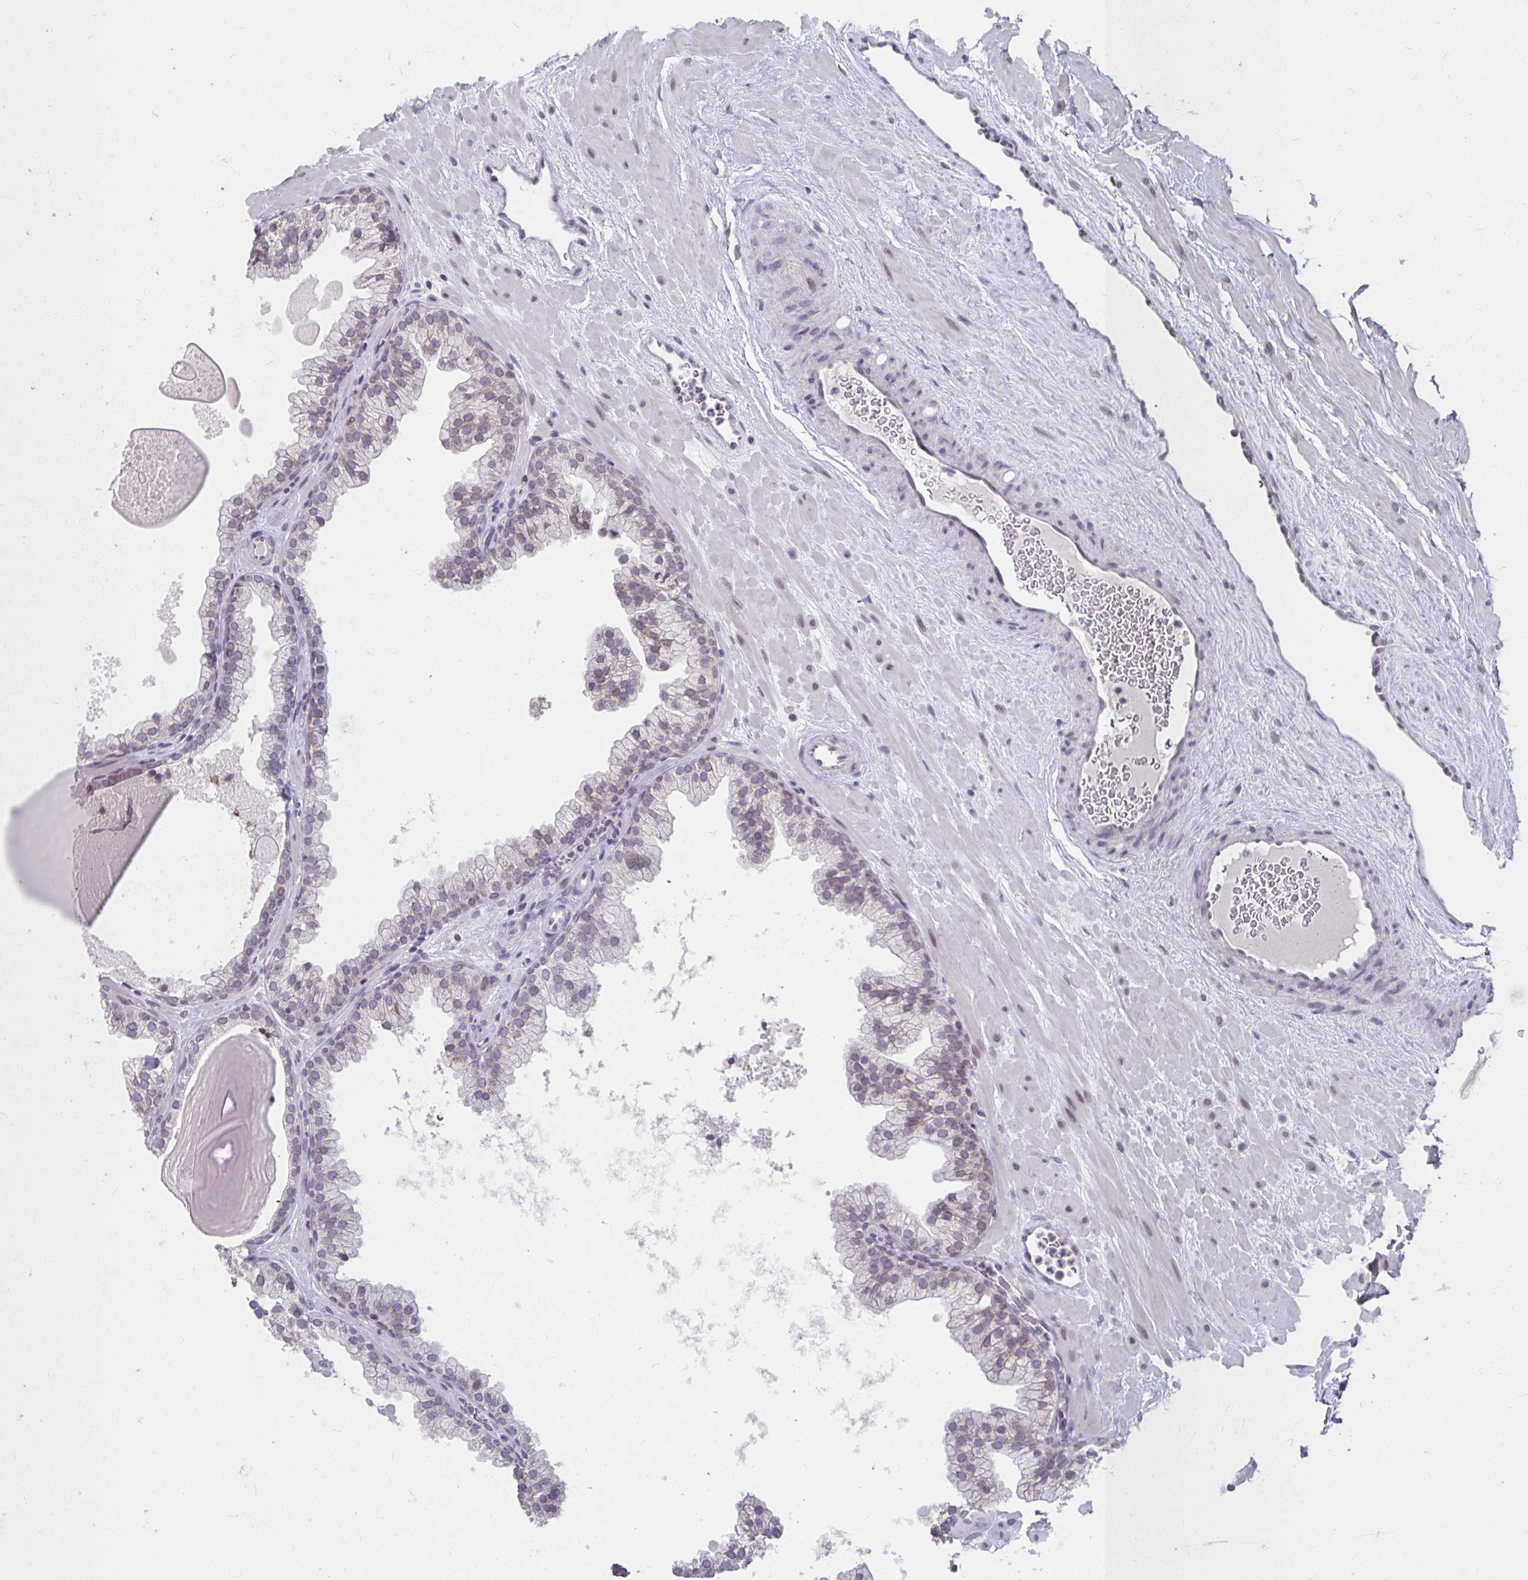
{"staining": {"intensity": "negative", "quantity": "none", "location": "none"}, "tissue": "prostate", "cell_type": "Glandular cells", "image_type": "normal", "snomed": [{"axis": "morphology", "description": "Normal tissue, NOS"}, {"axis": "topography", "description": "Prostate"}, {"axis": "topography", "description": "Peripheral nerve tissue"}], "caption": "High magnification brightfield microscopy of normal prostate stained with DAB (brown) and counterstained with hematoxylin (blue): glandular cells show no significant positivity.", "gene": "NUP133", "patient": {"sex": "male", "age": 61}}